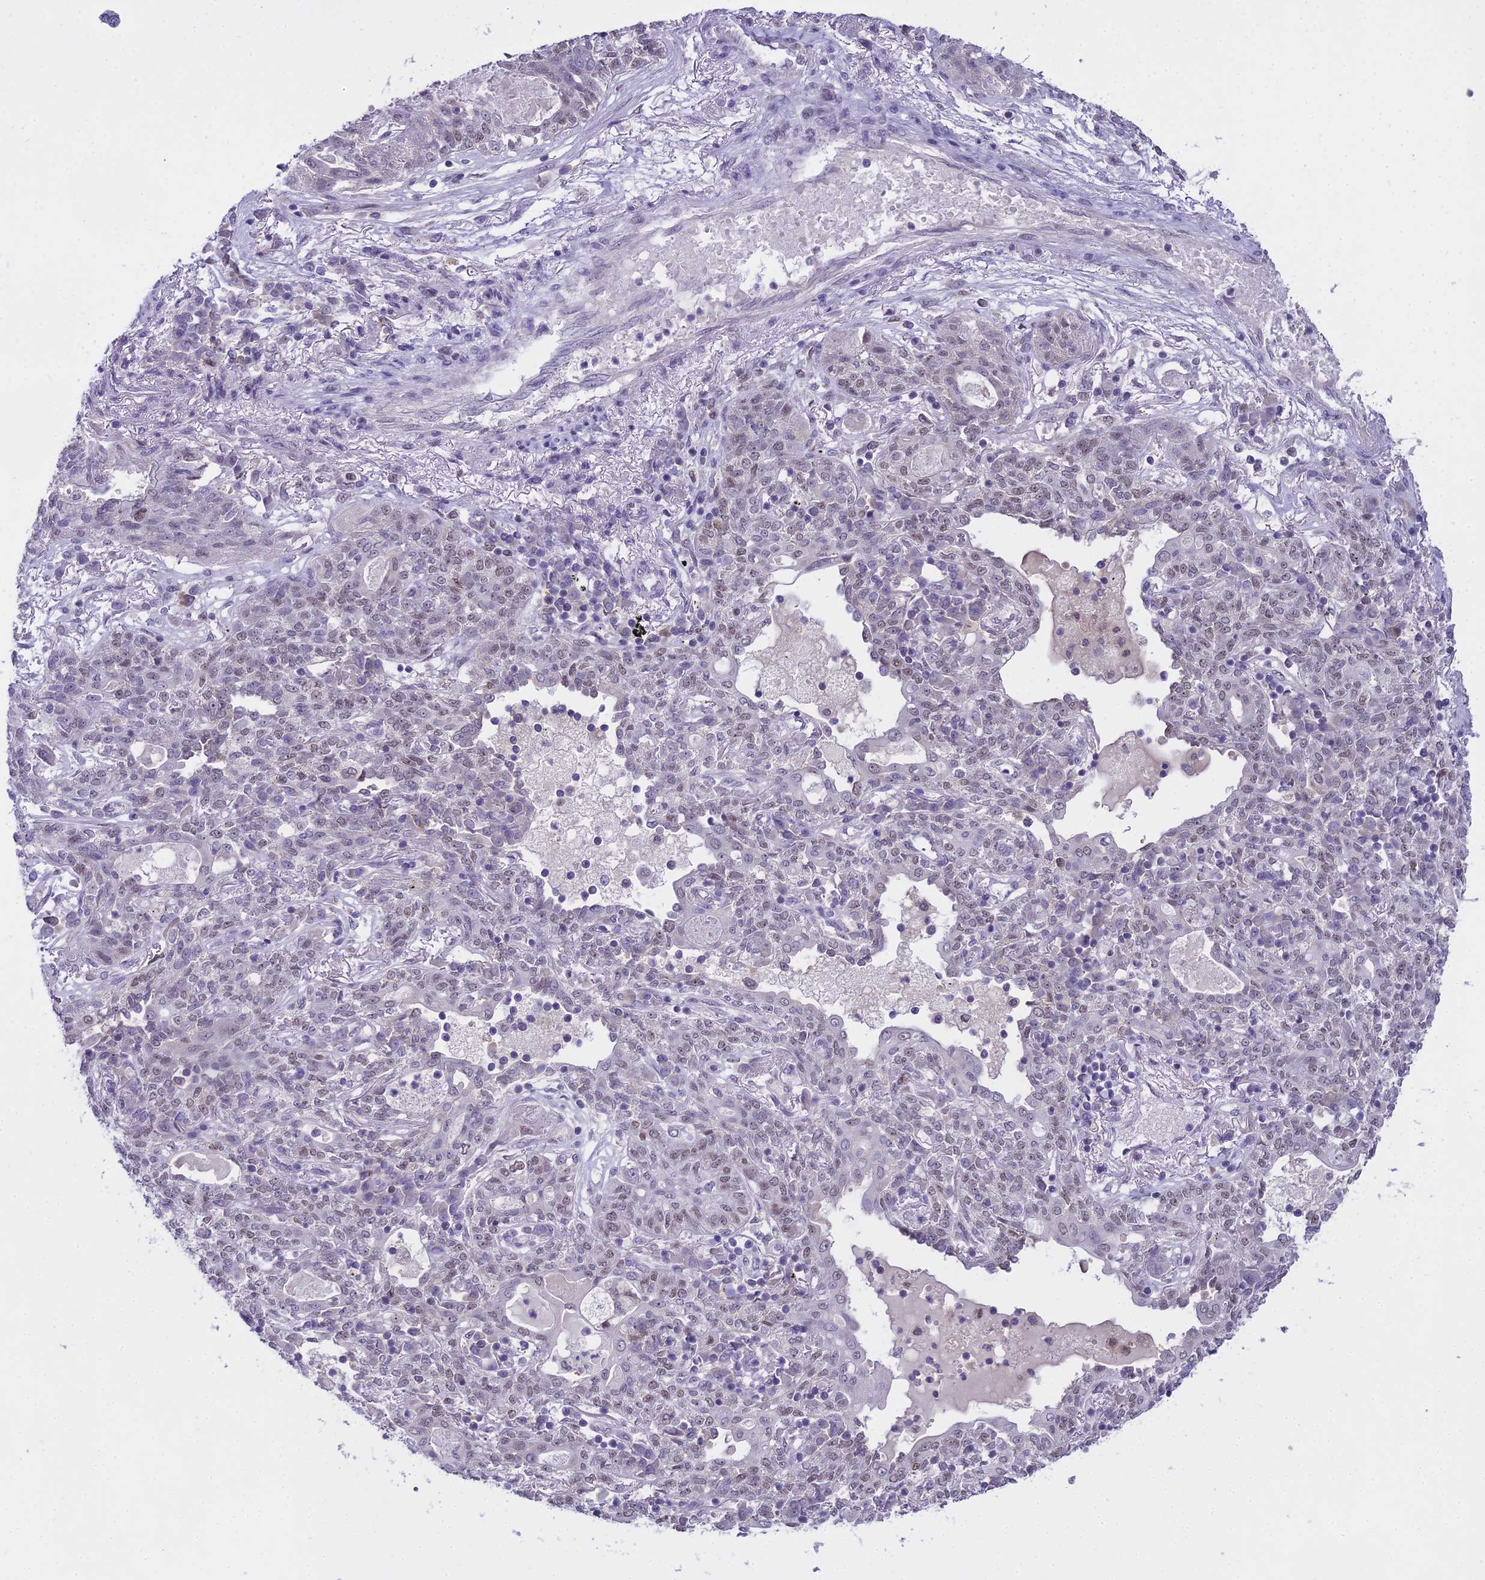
{"staining": {"intensity": "negative", "quantity": "none", "location": "none"}, "tissue": "lung cancer", "cell_type": "Tumor cells", "image_type": "cancer", "snomed": [{"axis": "morphology", "description": "Squamous cell carcinoma, NOS"}, {"axis": "topography", "description": "Lung"}], "caption": "A histopathology image of lung cancer stained for a protein displays no brown staining in tumor cells. (Stains: DAB immunohistochemistry (IHC) with hematoxylin counter stain, Microscopy: brightfield microscopy at high magnification).", "gene": "MAT2A", "patient": {"sex": "female", "age": 70}}